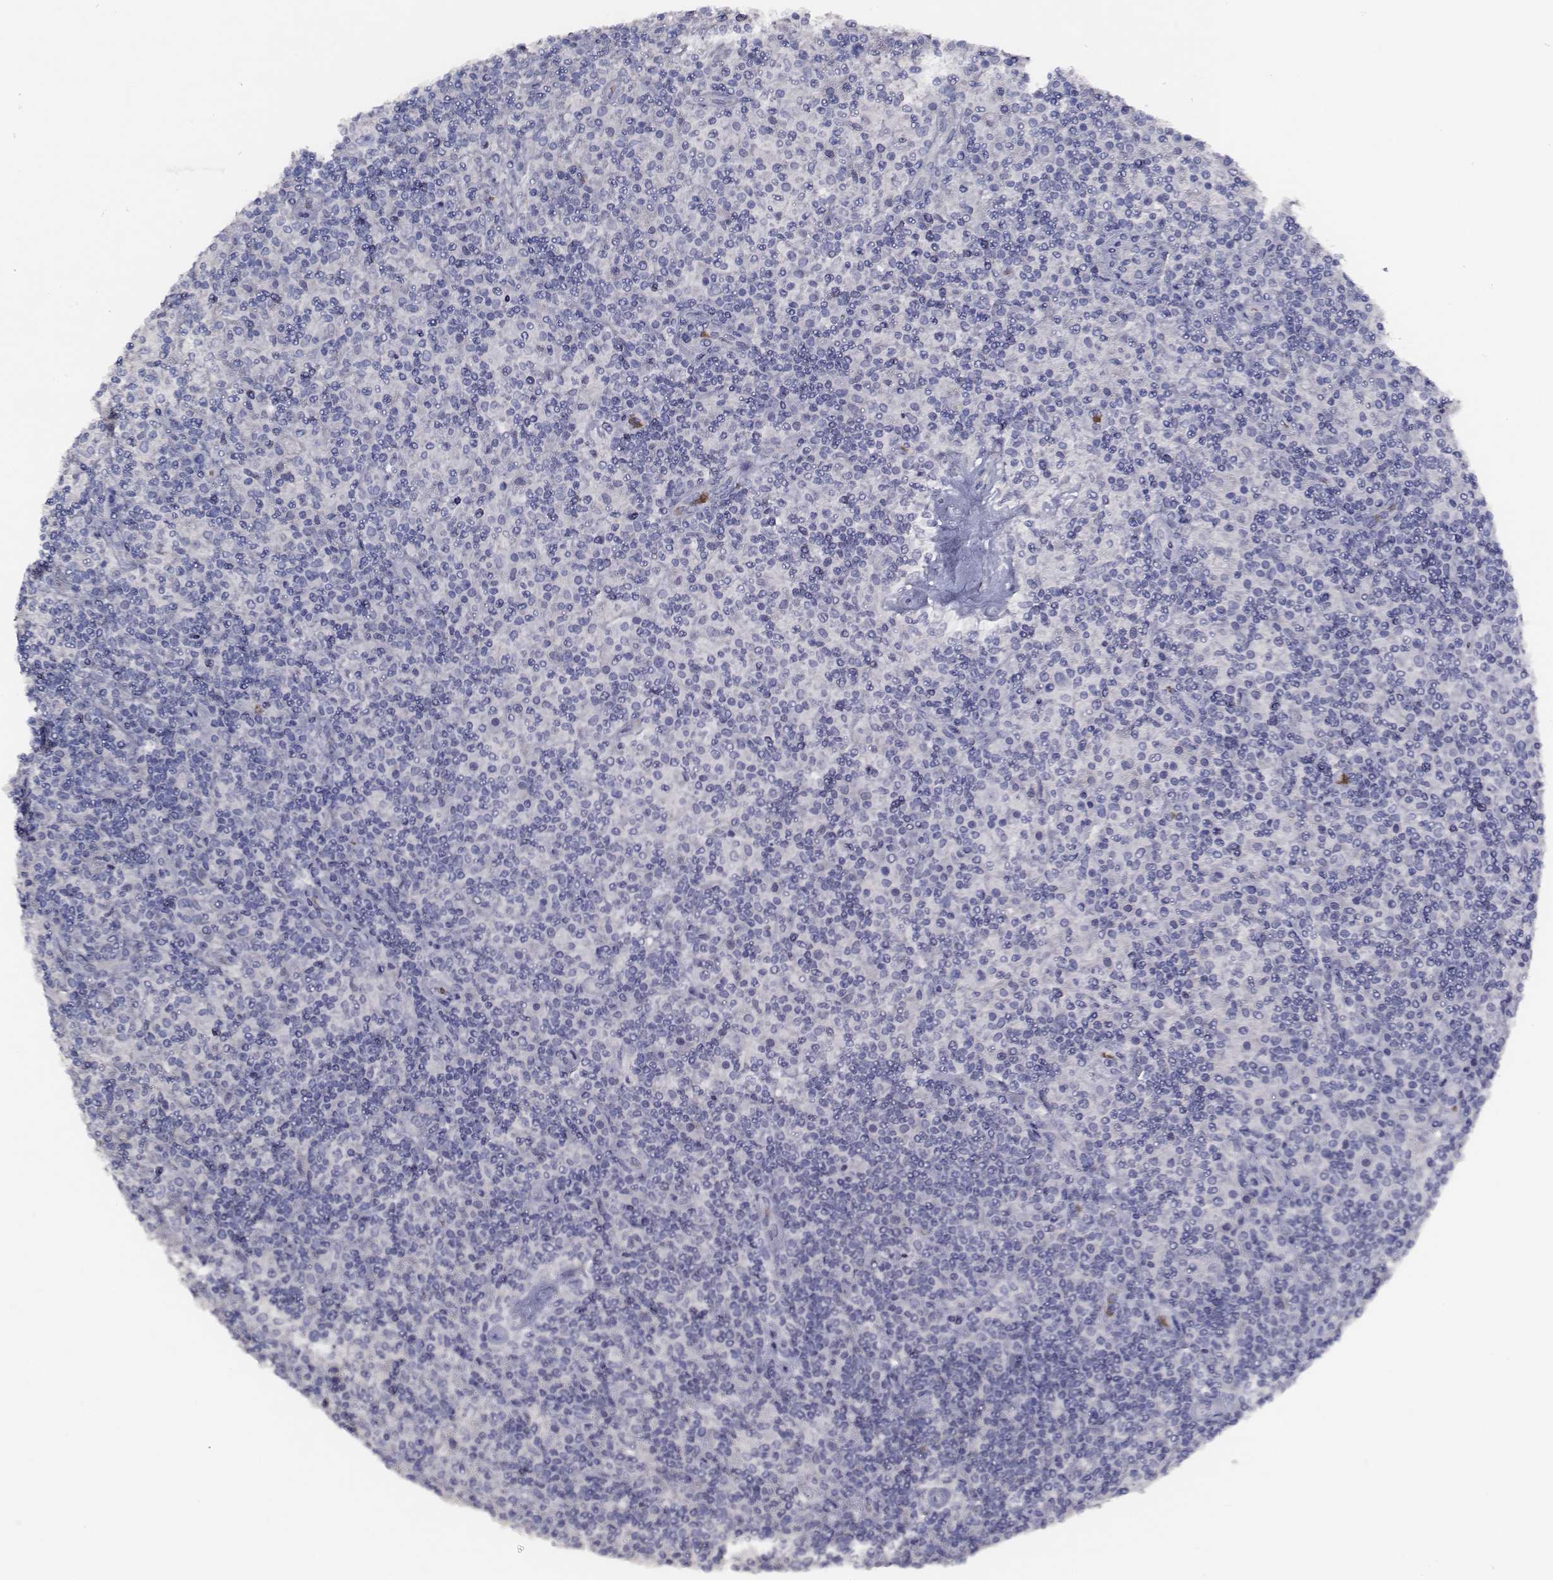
{"staining": {"intensity": "negative", "quantity": "none", "location": "none"}, "tissue": "lymphoma", "cell_type": "Tumor cells", "image_type": "cancer", "snomed": [{"axis": "morphology", "description": "Hodgkin's disease, NOS"}, {"axis": "topography", "description": "Lymph node"}], "caption": "Photomicrograph shows no protein expression in tumor cells of lymphoma tissue.", "gene": "AADAT", "patient": {"sex": "male", "age": 70}}